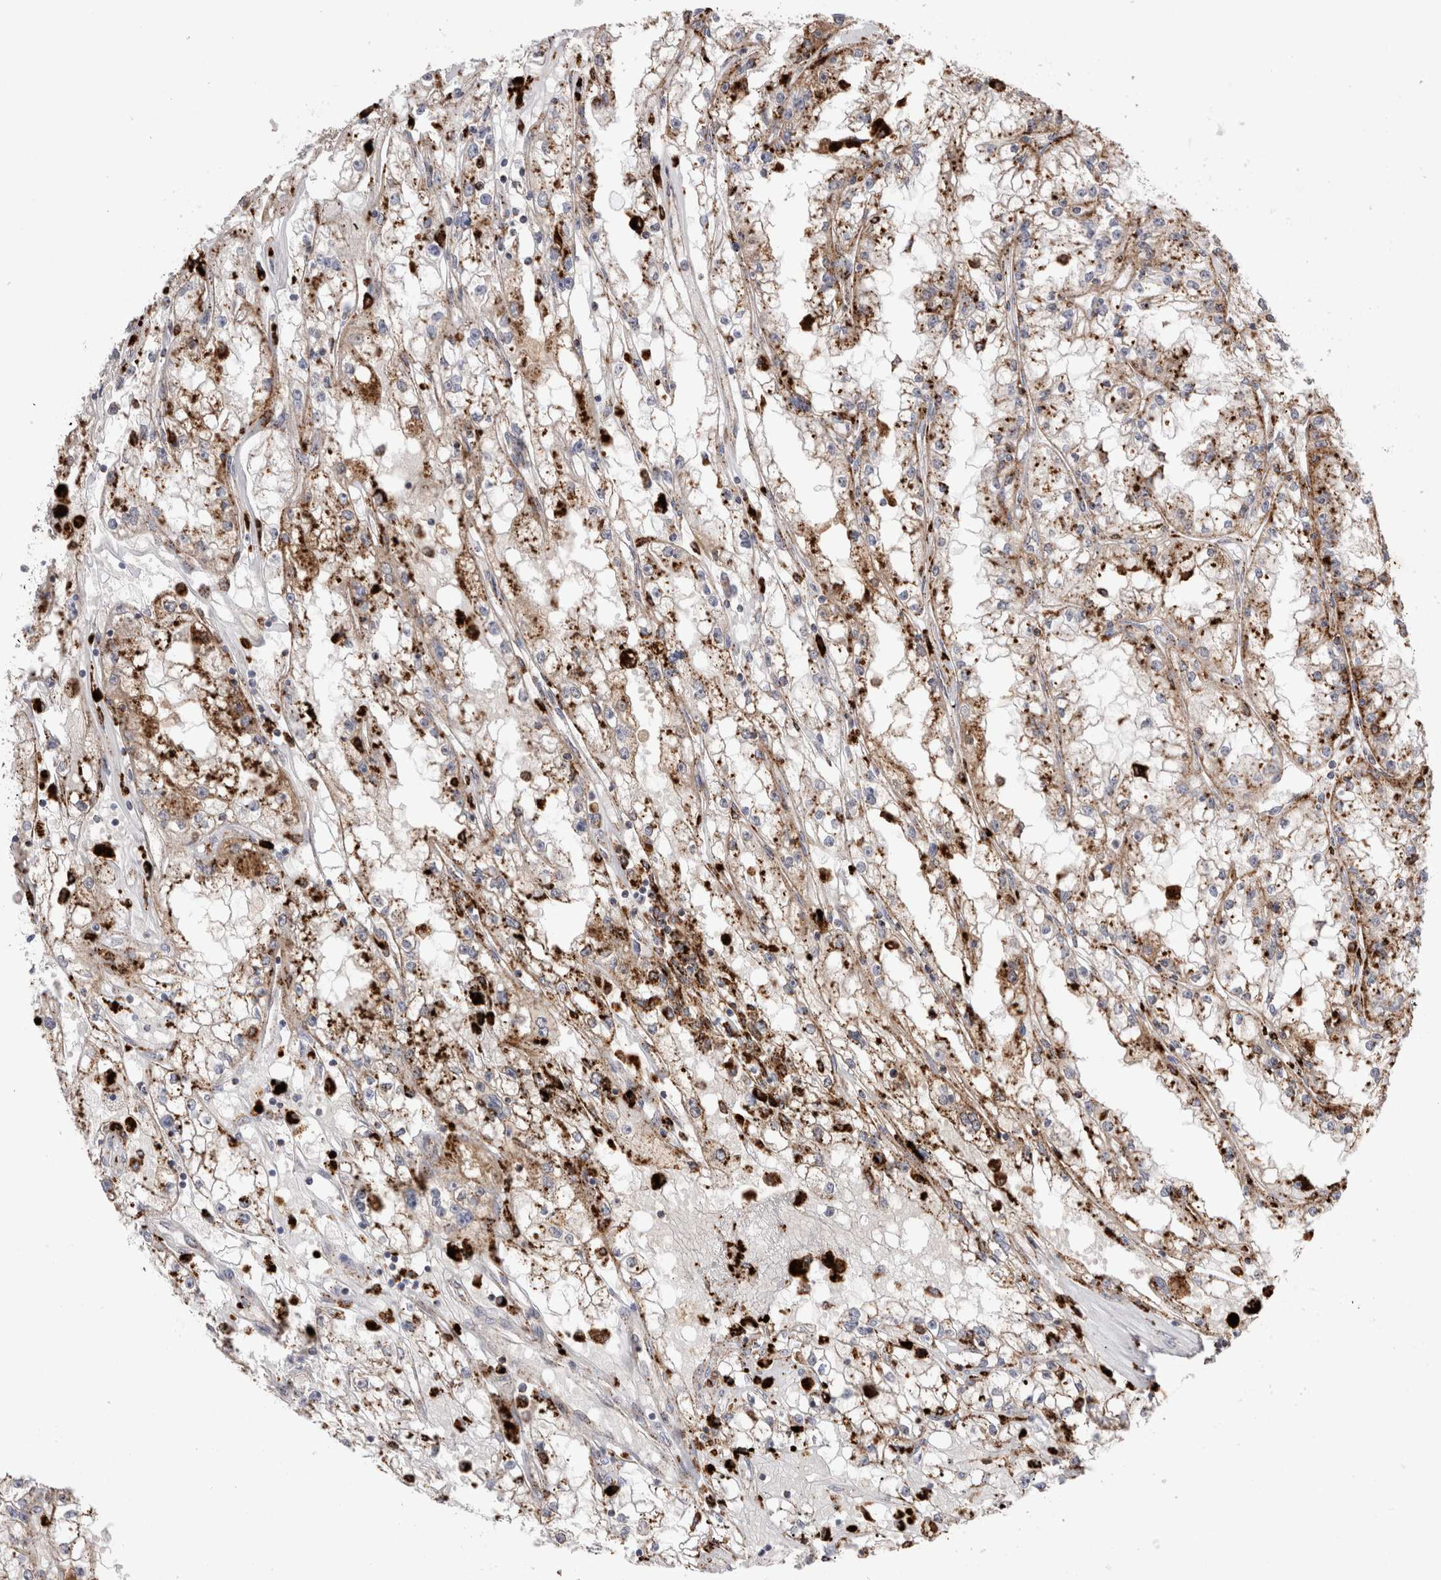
{"staining": {"intensity": "moderate", "quantity": ">75%", "location": "cytoplasmic/membranous"}, "tissue": "renal cancer", "cell_type": "Tumor cells", "image_type": "cancer", "snomed": [{"axis": "morphology", "description": "Adenocarcinoma, NOS"}, {"axis": "topography", "description": "Kidney"}], "caption": "Adenocarcinoma (renal) stained with IHC exhibits moderate cytoplasmic/membranous expression in about >75% of tumor cells.", "gene": "CTSA", "patient": {"sex": "male", "age": 56}}